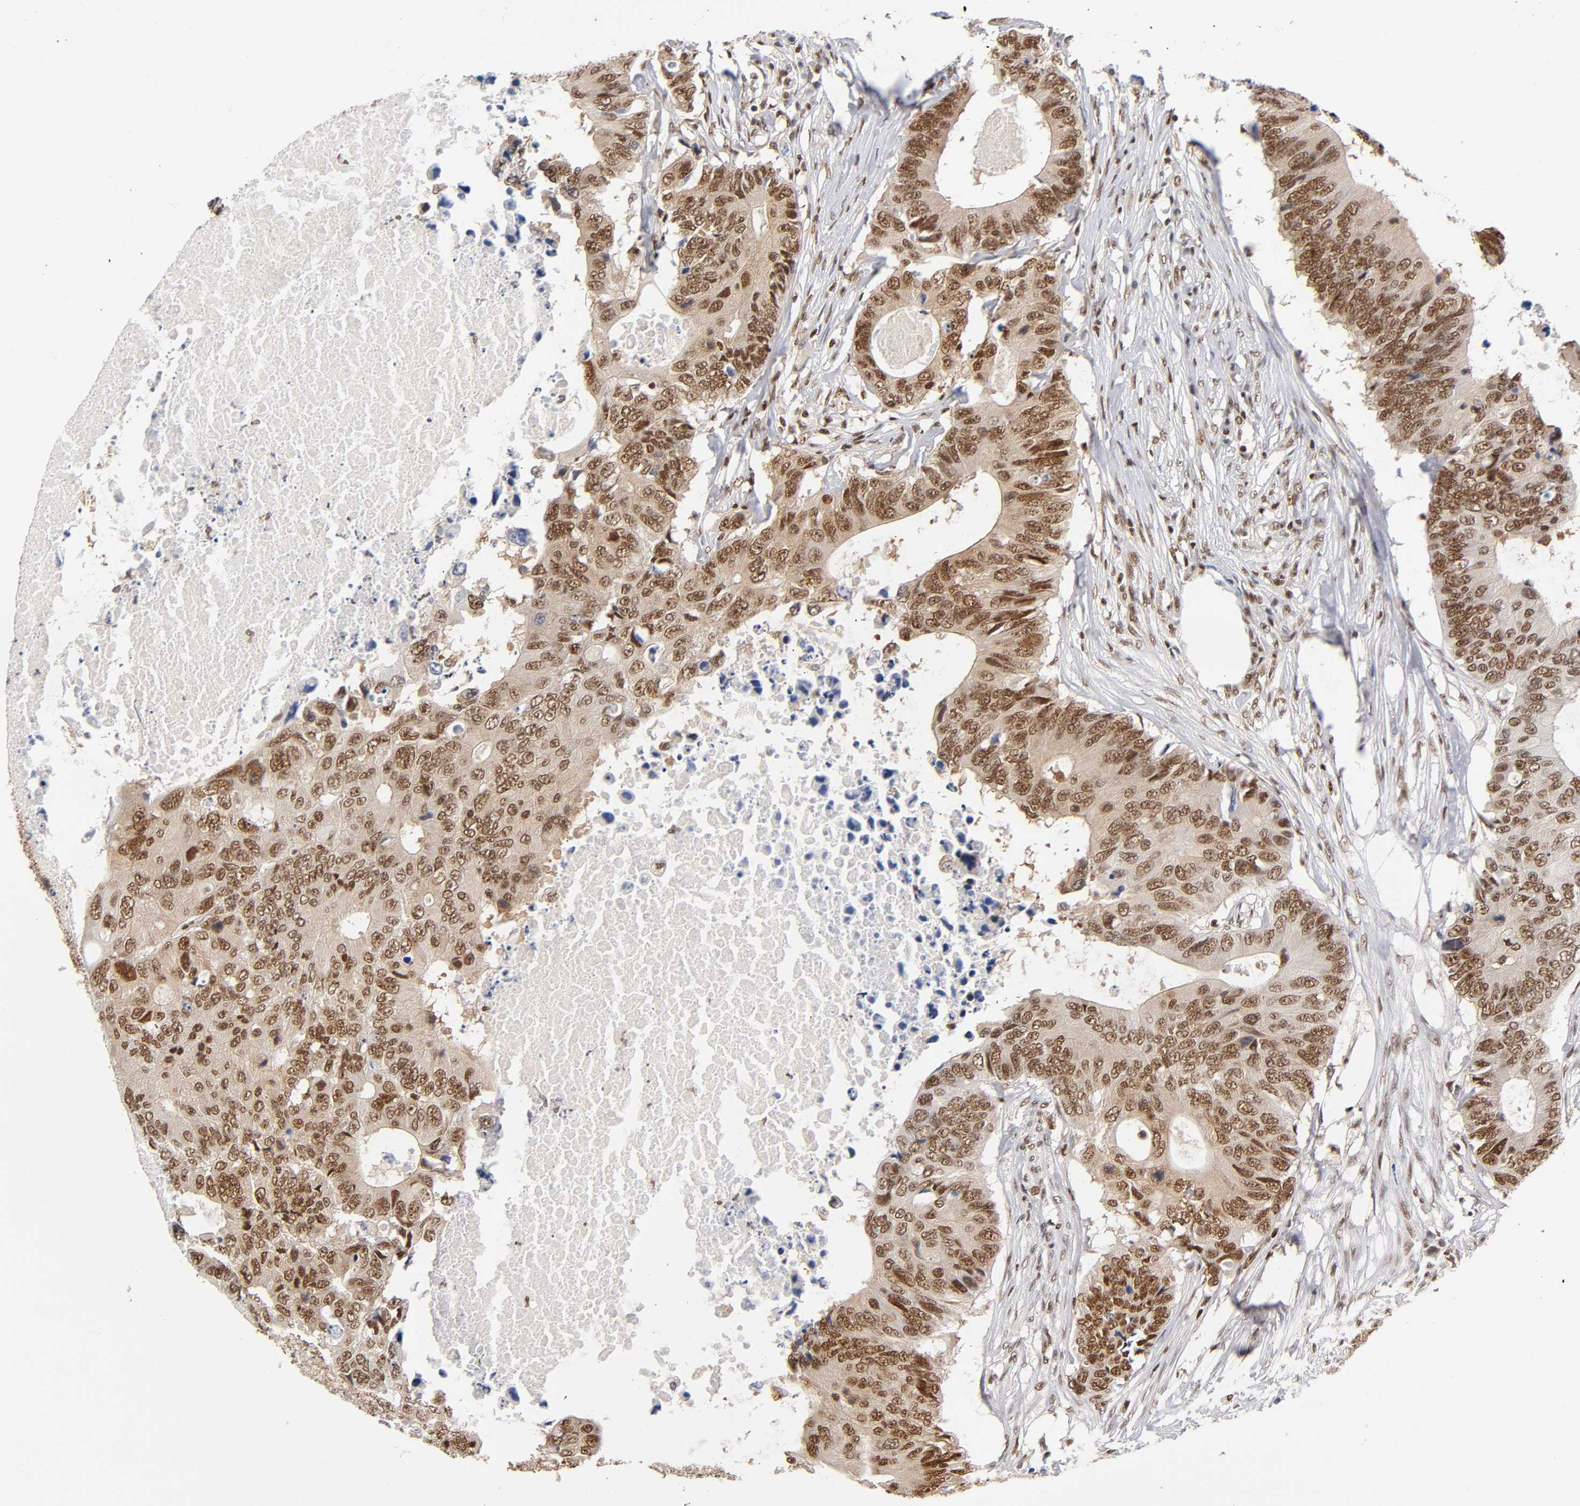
{"staining": {"intensity": "strong", "quantity": ">75%", "location": "nuclear"}, "tissue": "colorectal cancer", "cell_type": "Tumor cells", "image_type": "cancer", "snomed": [{"axis": "morphology", "description": "Adenocarcinoma, NOS"}, {"axis": "topography", "description": "Colon"}], "caption": "Brown immunohistochemical staining in human colorectal cancer displays strong nuclear expression in approximately >75% of tumor cells. (Stains: DAB (3,3'-diaminobenzidine) in brown, nuclei in blue, Microscopy: brightfield microscopy at high magnification).", "gene": "ILKAP", "patient": {"sex": "male", "age": 71}}